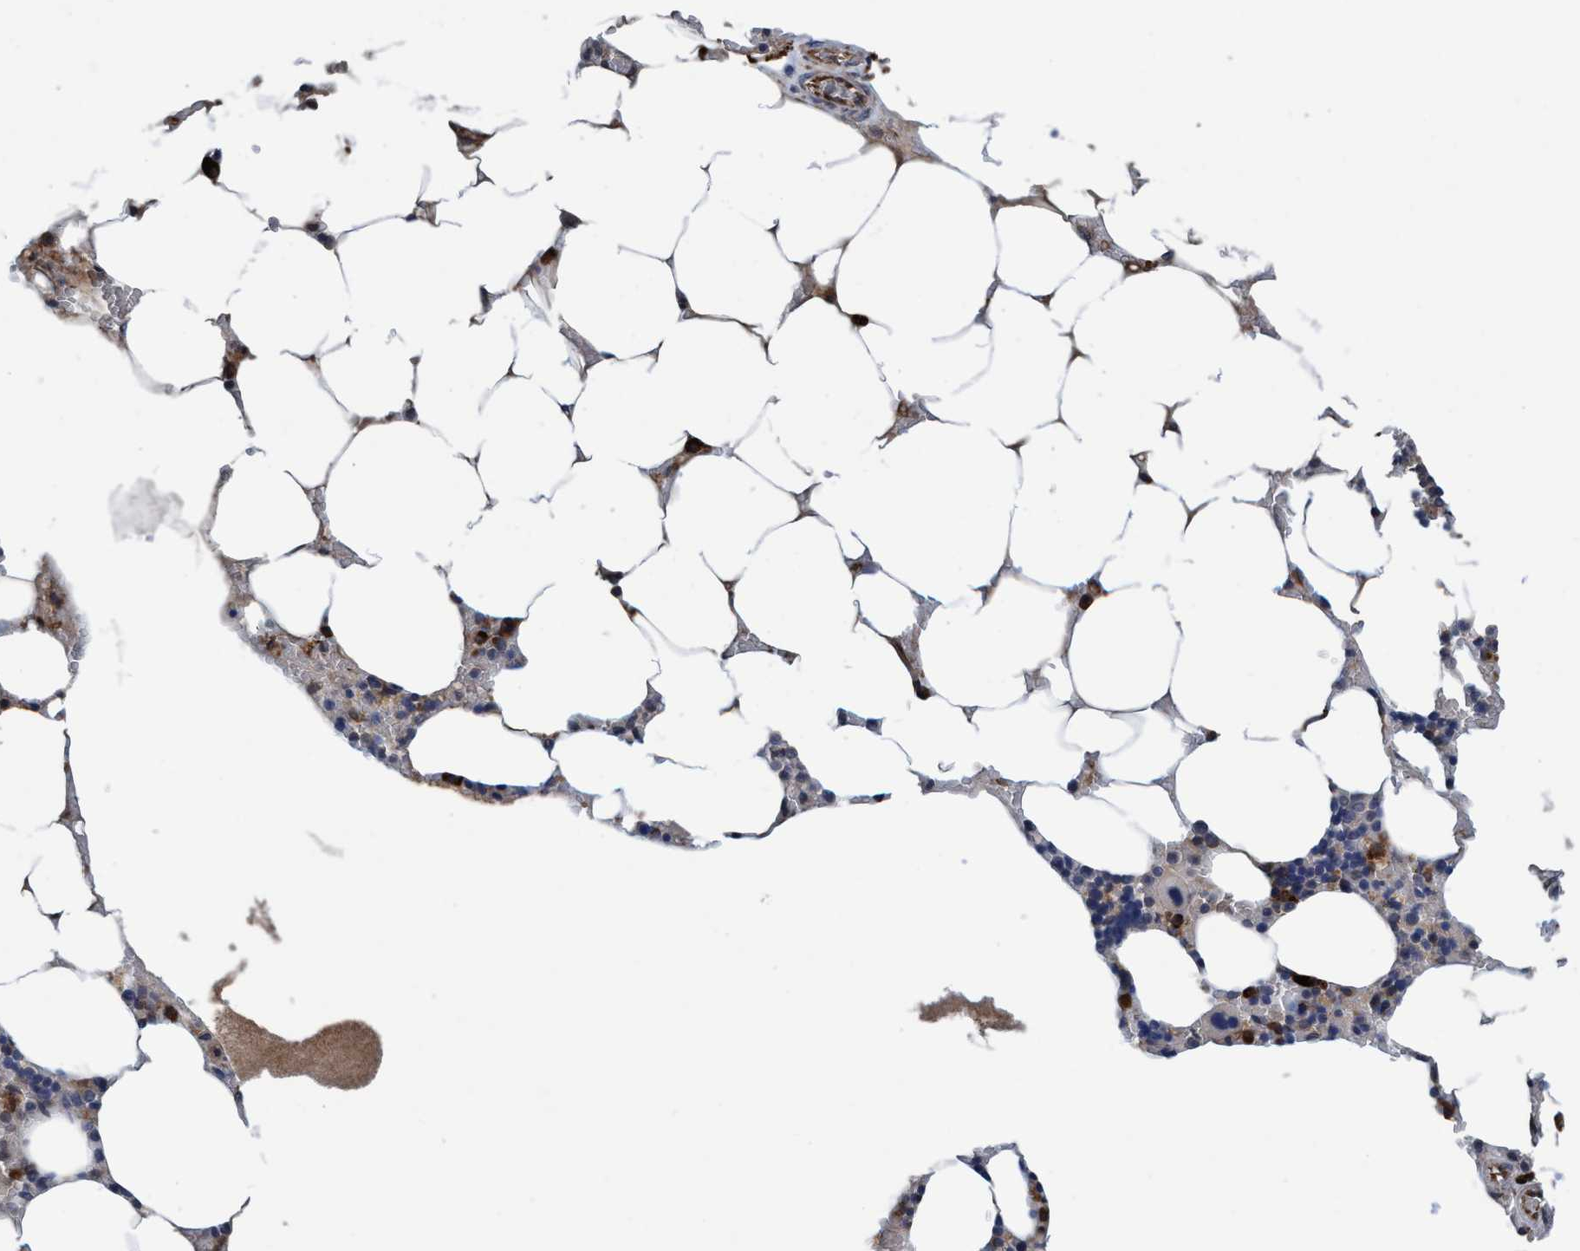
{"staining": {"intensity": "strong", "quantity": "<25%", "location": "cytoplasmic/membranous"}, "tissue": "bone marrow", "cell_type": "Hematopoietic cells", "image_type": "normal", "snomed": [{"axis": "morphology", "description": "Normal tissue, NOS"}, {"axis": "topography", "description": "Bone marrow"}], "caption": "An image of bone marrow stained for a protein displays strong cytoplasmic/membranous brown staining in hematopoietic cells. (DAB IHC with brightfield microscopy, high magnification).", "gene": "ENDOG", "patient": {"sex": "male", "age": 70}}